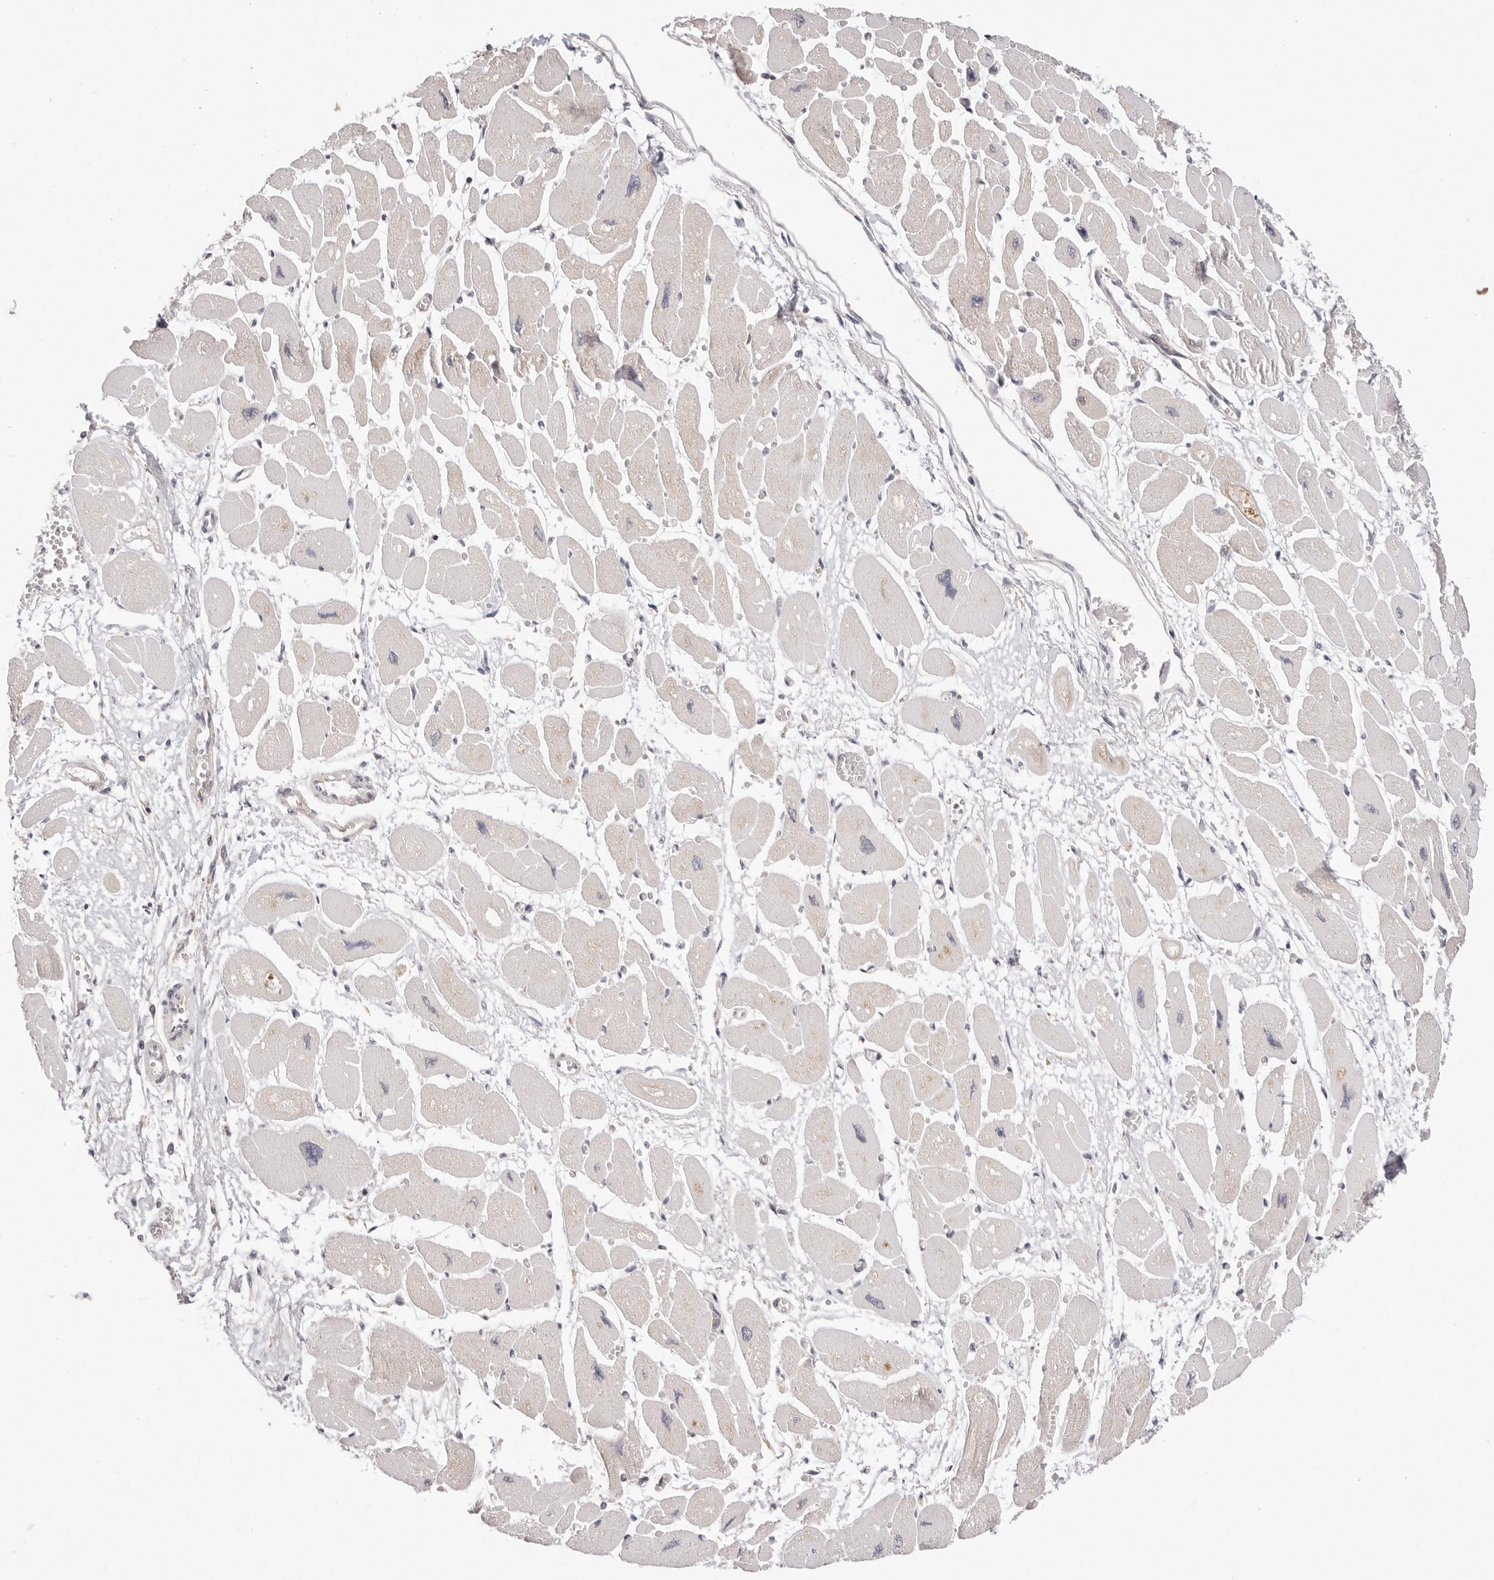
{"staining": {"intensity": "weak", "quantity": "25%-75%", "location": "cytoplasmic/membranous"}, "tissue": "heart muscle", "cell_type": "Cardiomyocytes", "image_type": "normal", "snomed": [{"axis": "morphology", "description": "Normal tissue, NOS"}, {"axis": "topography", "description": "Heart"}], "caption": "Human heart muscle stained with a protein marker shows weak staining in cardiomyocytes.", "gene": "KCMF1", "patient": {"sex": "female", "age": 54}}